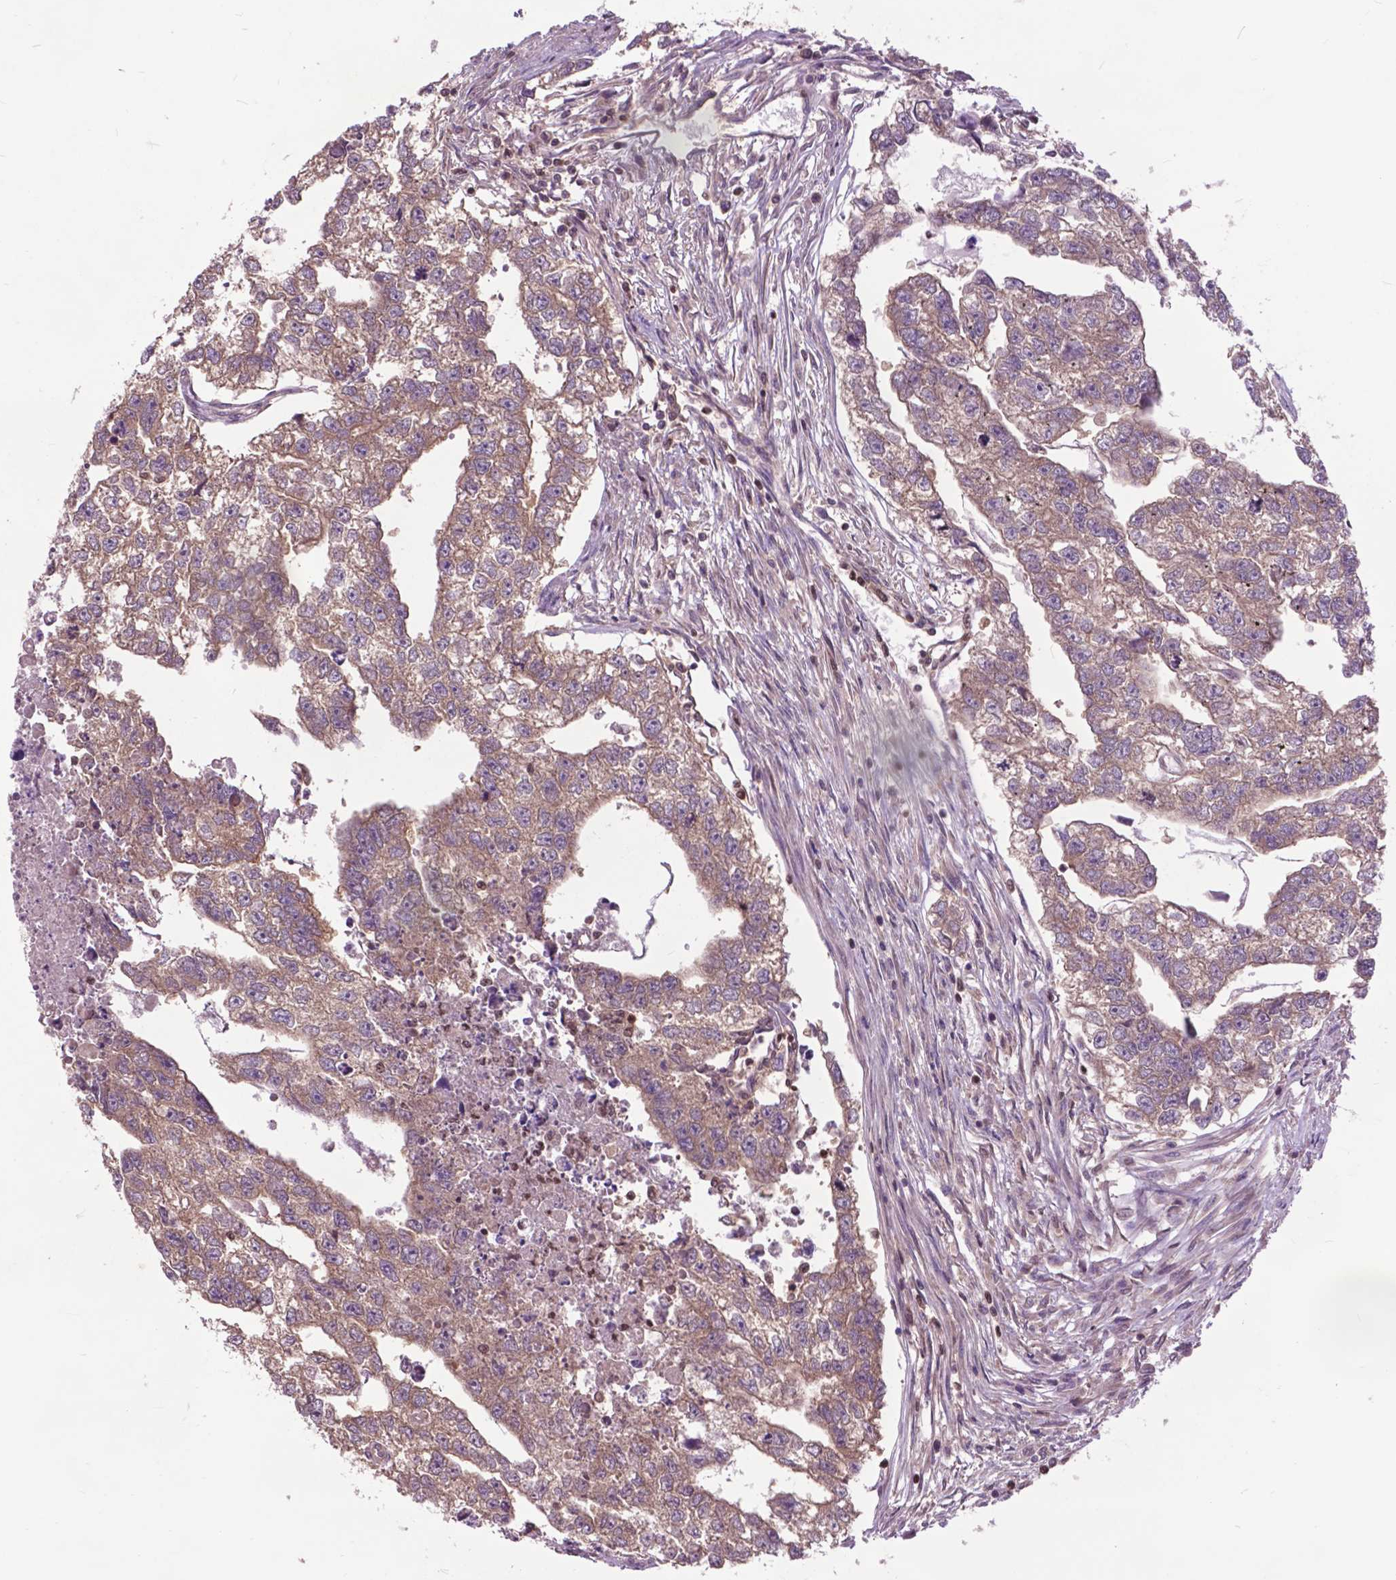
{"staining": {"intensity": "weak", "quantity": ">75%", "location": "cytoplasmic/membranous"}, "tissue": "testis cancer", "cell_type": "Tumor cells", "image_type": "cancer", "snomed": [{"axis": "morphology", "description": "Carcinoma, Embryonal, NOS"}, {"axis": "morphology", "description": "Teratoma, malignant, NOS"}, {"axis": "topography", "description": "Testis"}], "caption": "Protein expression analysis of human testis cancer (embryonal carcinoma) reveals weak cytoplasmic/membranous expression in approximately >75% of tumor cells.", "gene": "ARAF", "patient": {"sex": "male", "age": 44}}